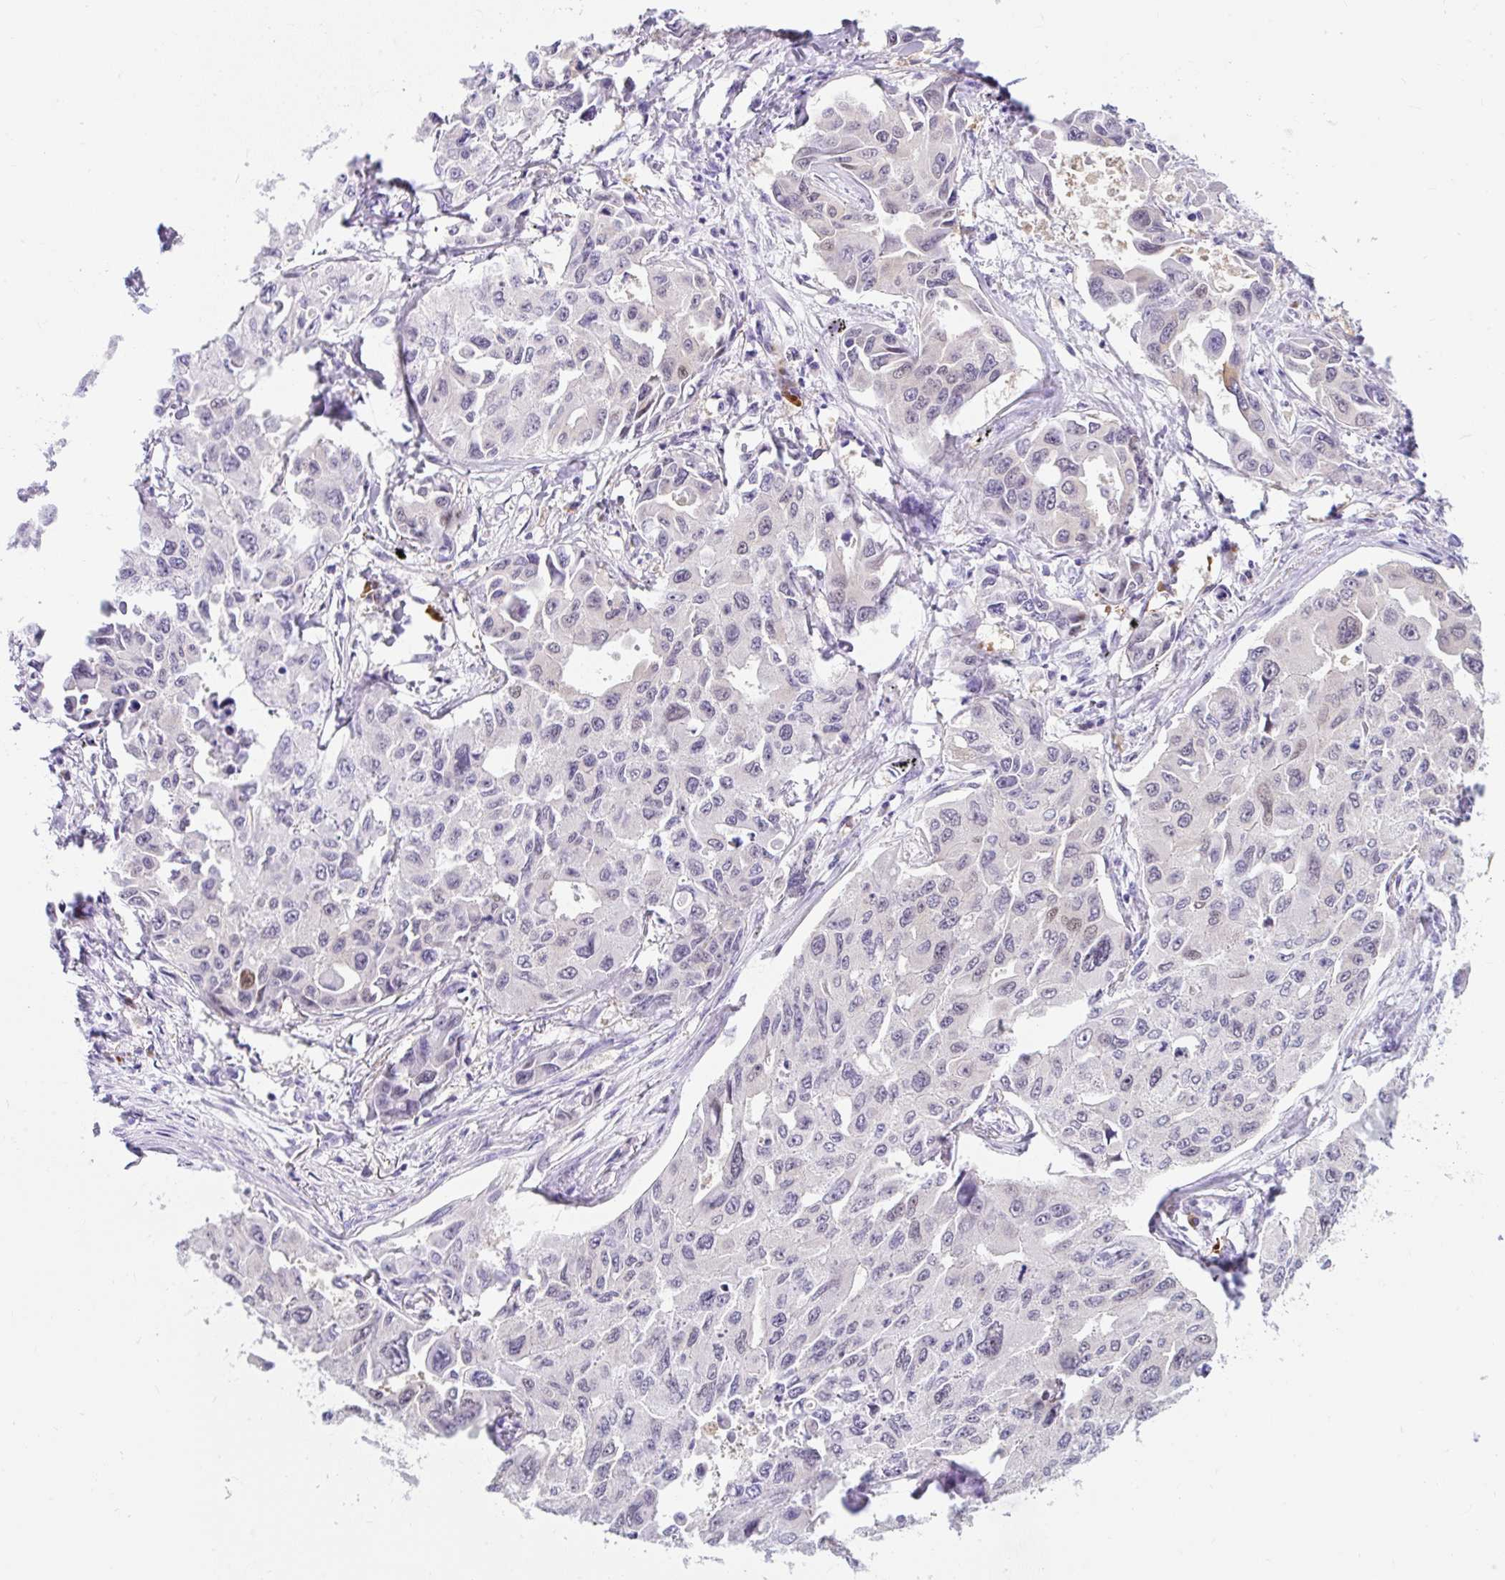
{"staining": {"intensity": "weak", "quantity": "<25%", "location": "cytoplasmic/membranous"}, "tissue": "lung cancer", "cell_type": "Tumor cells", "image_type": "cancer", "snomed": [{"axis": "morphology", "description": "Adenocarcinoma, NOS"}, {"axis": "topography", "description": "Lung"}], "caption": "Lung cancer was stained to show a protein in brown. There is no significant expression in tumor cells. The staining was performed using DAB (3,3'-diaminobenzidine) to visualize the protein expression in brown, while the nuclei were stained in blue with hematoxylin (Magnification: 20x).", "gene": "GOLGA8A", "patient": {"sex": "male", "age": 64}}